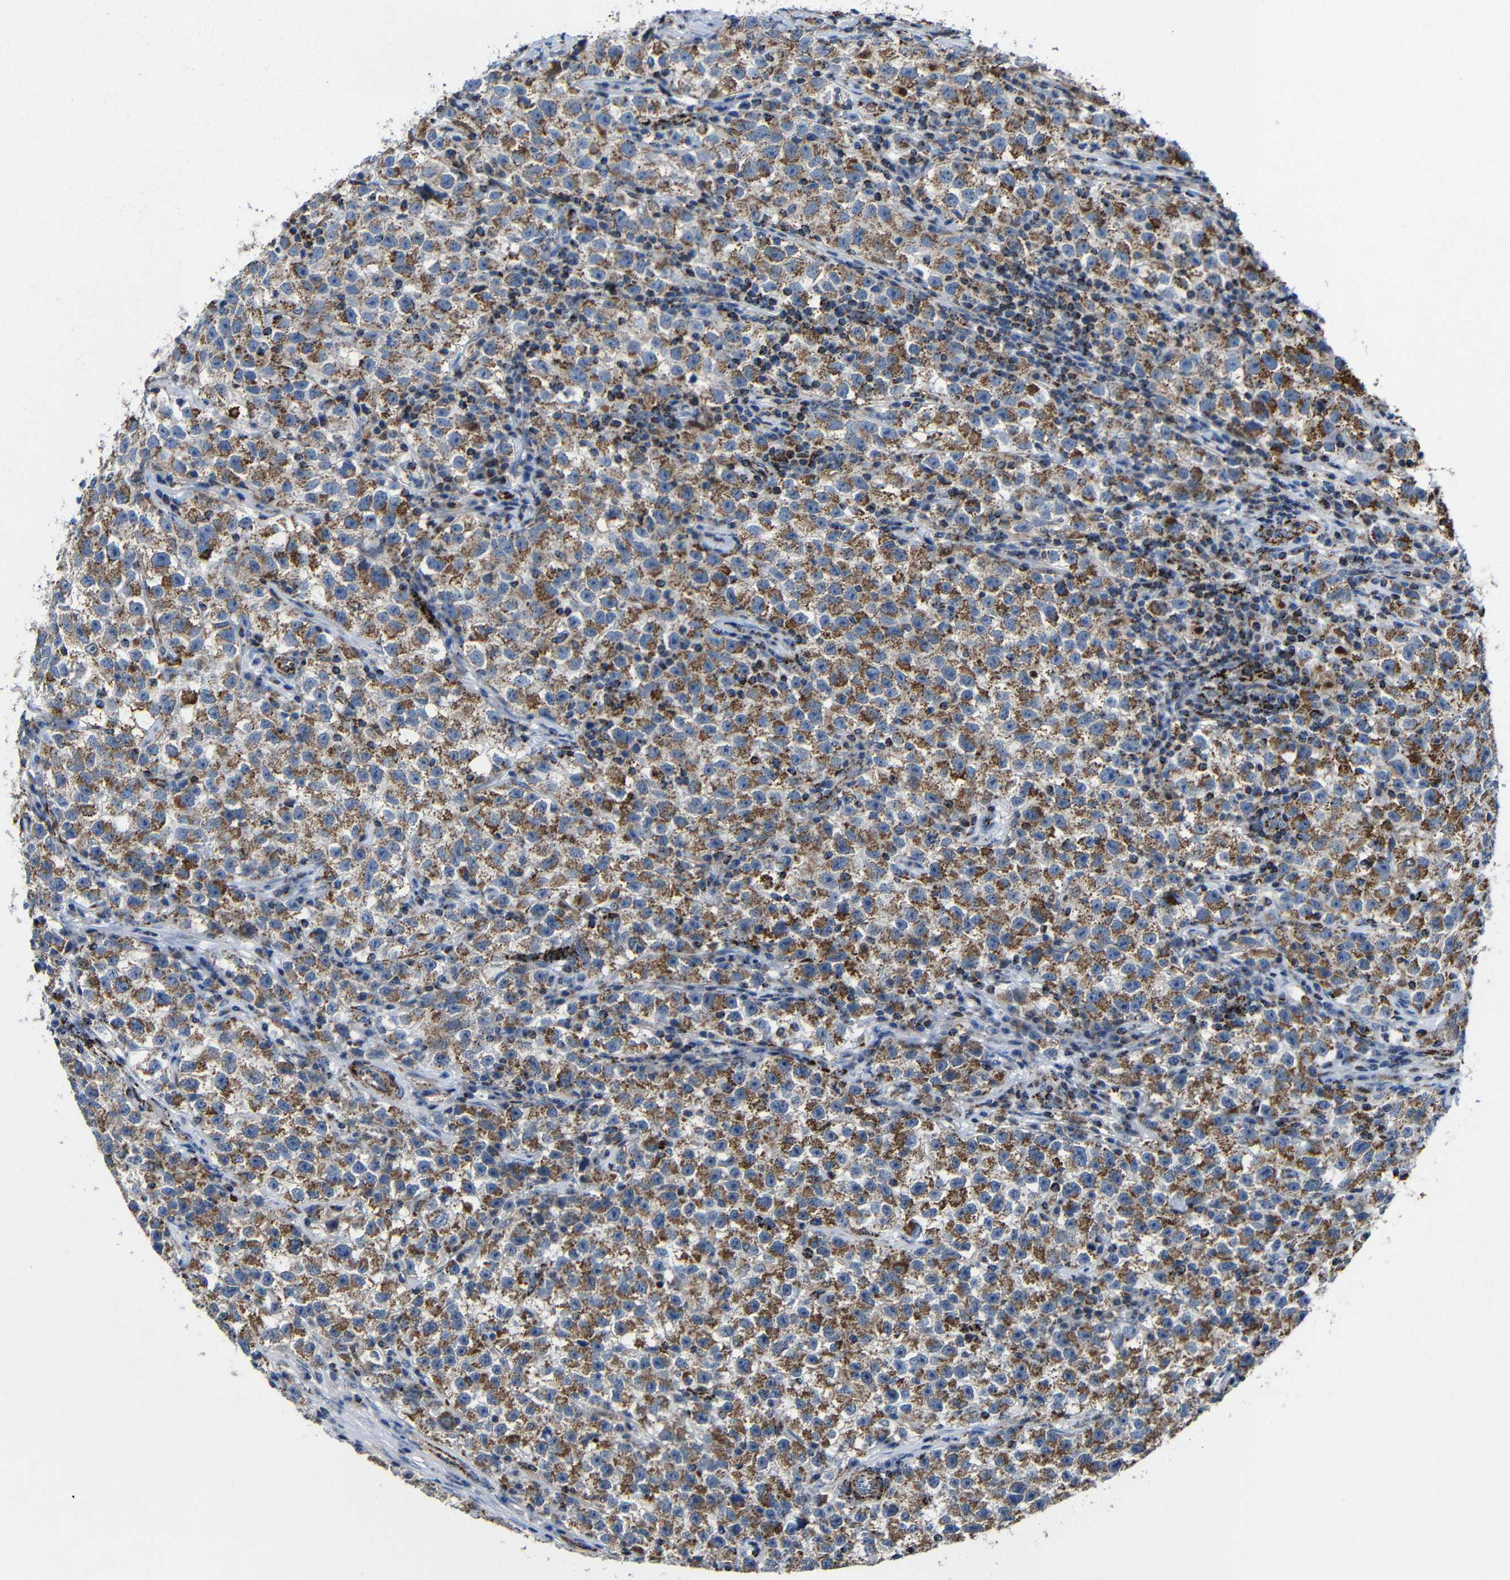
{"staining": {"intensity": "moderate", "quantity": ">75%", "location": "cytoplasmic/membranous"}, "tissue": "testis cancer", "cell_type": "Tumor cells", "image_type": "cancer", "snomed": [{"axis": "morphology", "description": "Seminoma, NOS"}, {"axis": "topography", "description": "Testis"}], "caption": "A brown stain labels moderate cytoplasmic/membranous staining of a protein in human testis cancer (seminoma) tumor cells.", "gene": "CA5B", "patient": {"sex": "male", "age": 22}}